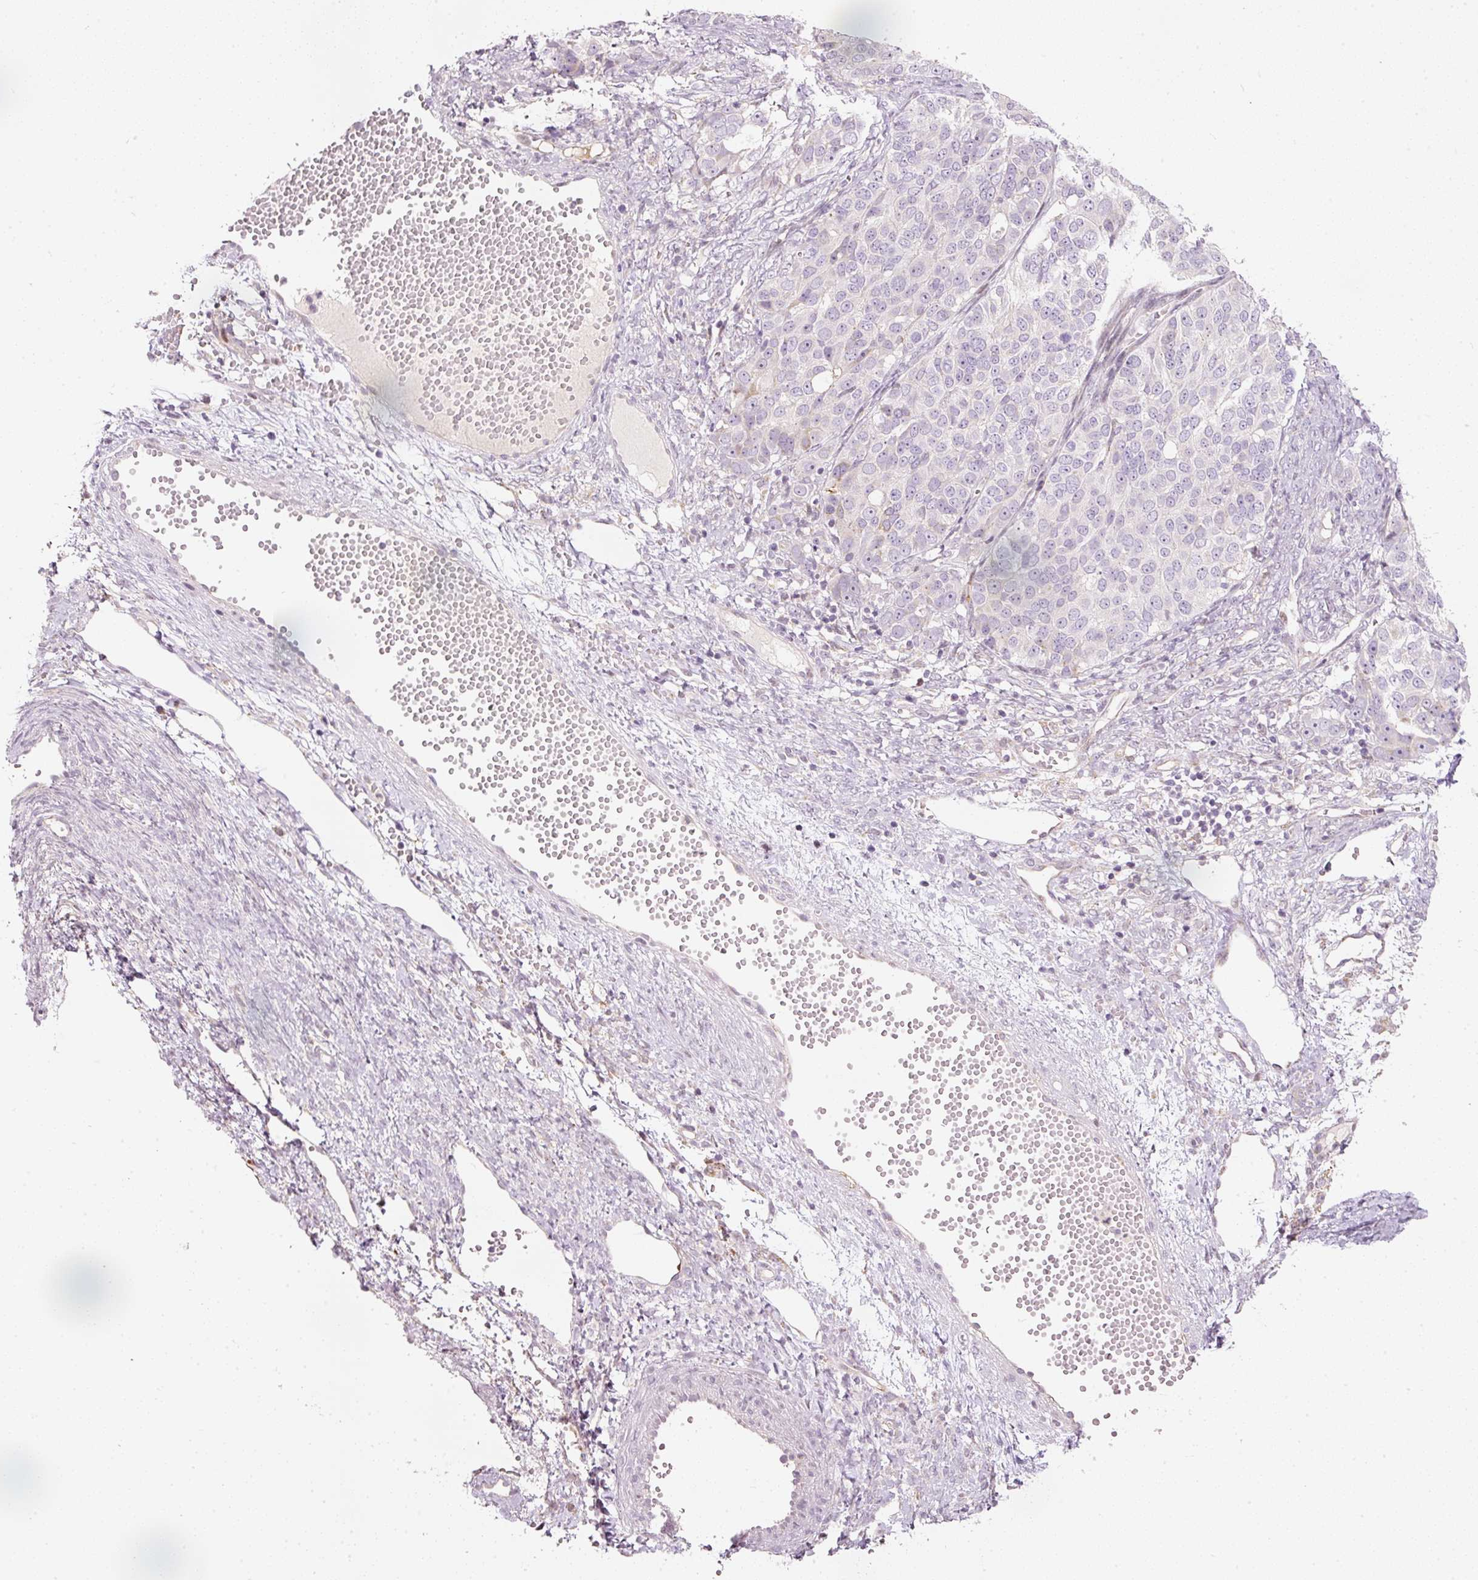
{"staining": {"intensity": "negative", "quantity": "none", "location": "none"}, "tissue": "ovarian cancer", "cell_type": "Tumor cells", "image_type": "cancer", "snomed": [{"axis": "morphology", "description": "Carcinoma, endometroid"}, {"axis": "topography", "description": "Ovary"}], "caption": "High power microscopy histopathology image of an immunohistochemistry (IHC) photomicrograph of ovarian cancer, revealing no significant expression in tumor cells.", "gene": "RNF39", "patient": {"sex": "female", "age": 51}}